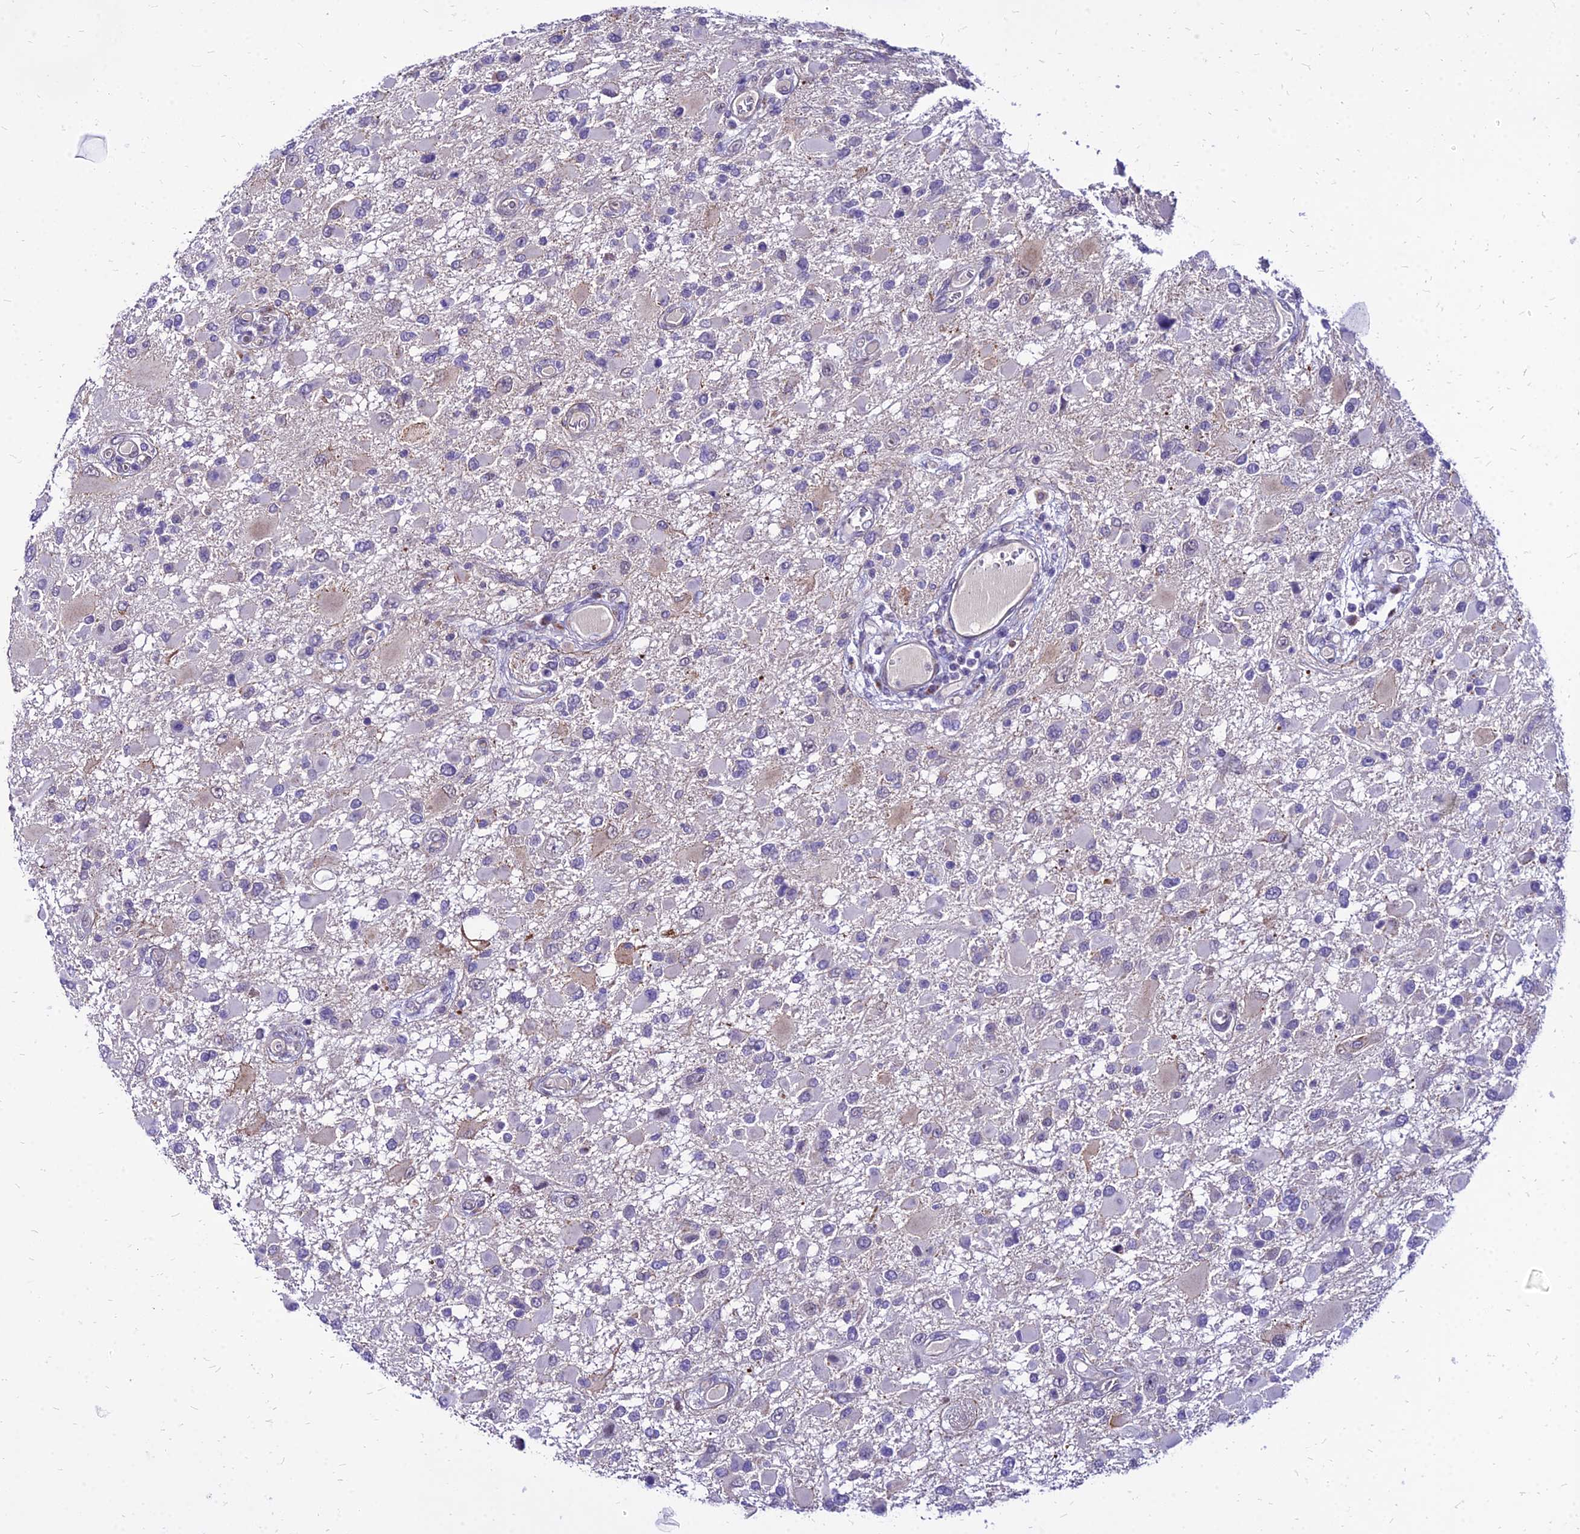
{"staining": {"intensity": "negative", "quantity": "none", "location": "none"}, "tissue": "glioma", "cell_type": "Tumor cells", "image_type": "cancer", "snomed": [{"axis": "morphology", "description": "Glioma, malignant, High grade"}, {"axis": "topography", "description": "Brain"}], "caption": "DAB immunohistochemical staining of glioma displays no significant staining in tumor cells.", "gene": "YEATS2", "patient": {"sex": "male", "age": 53}}